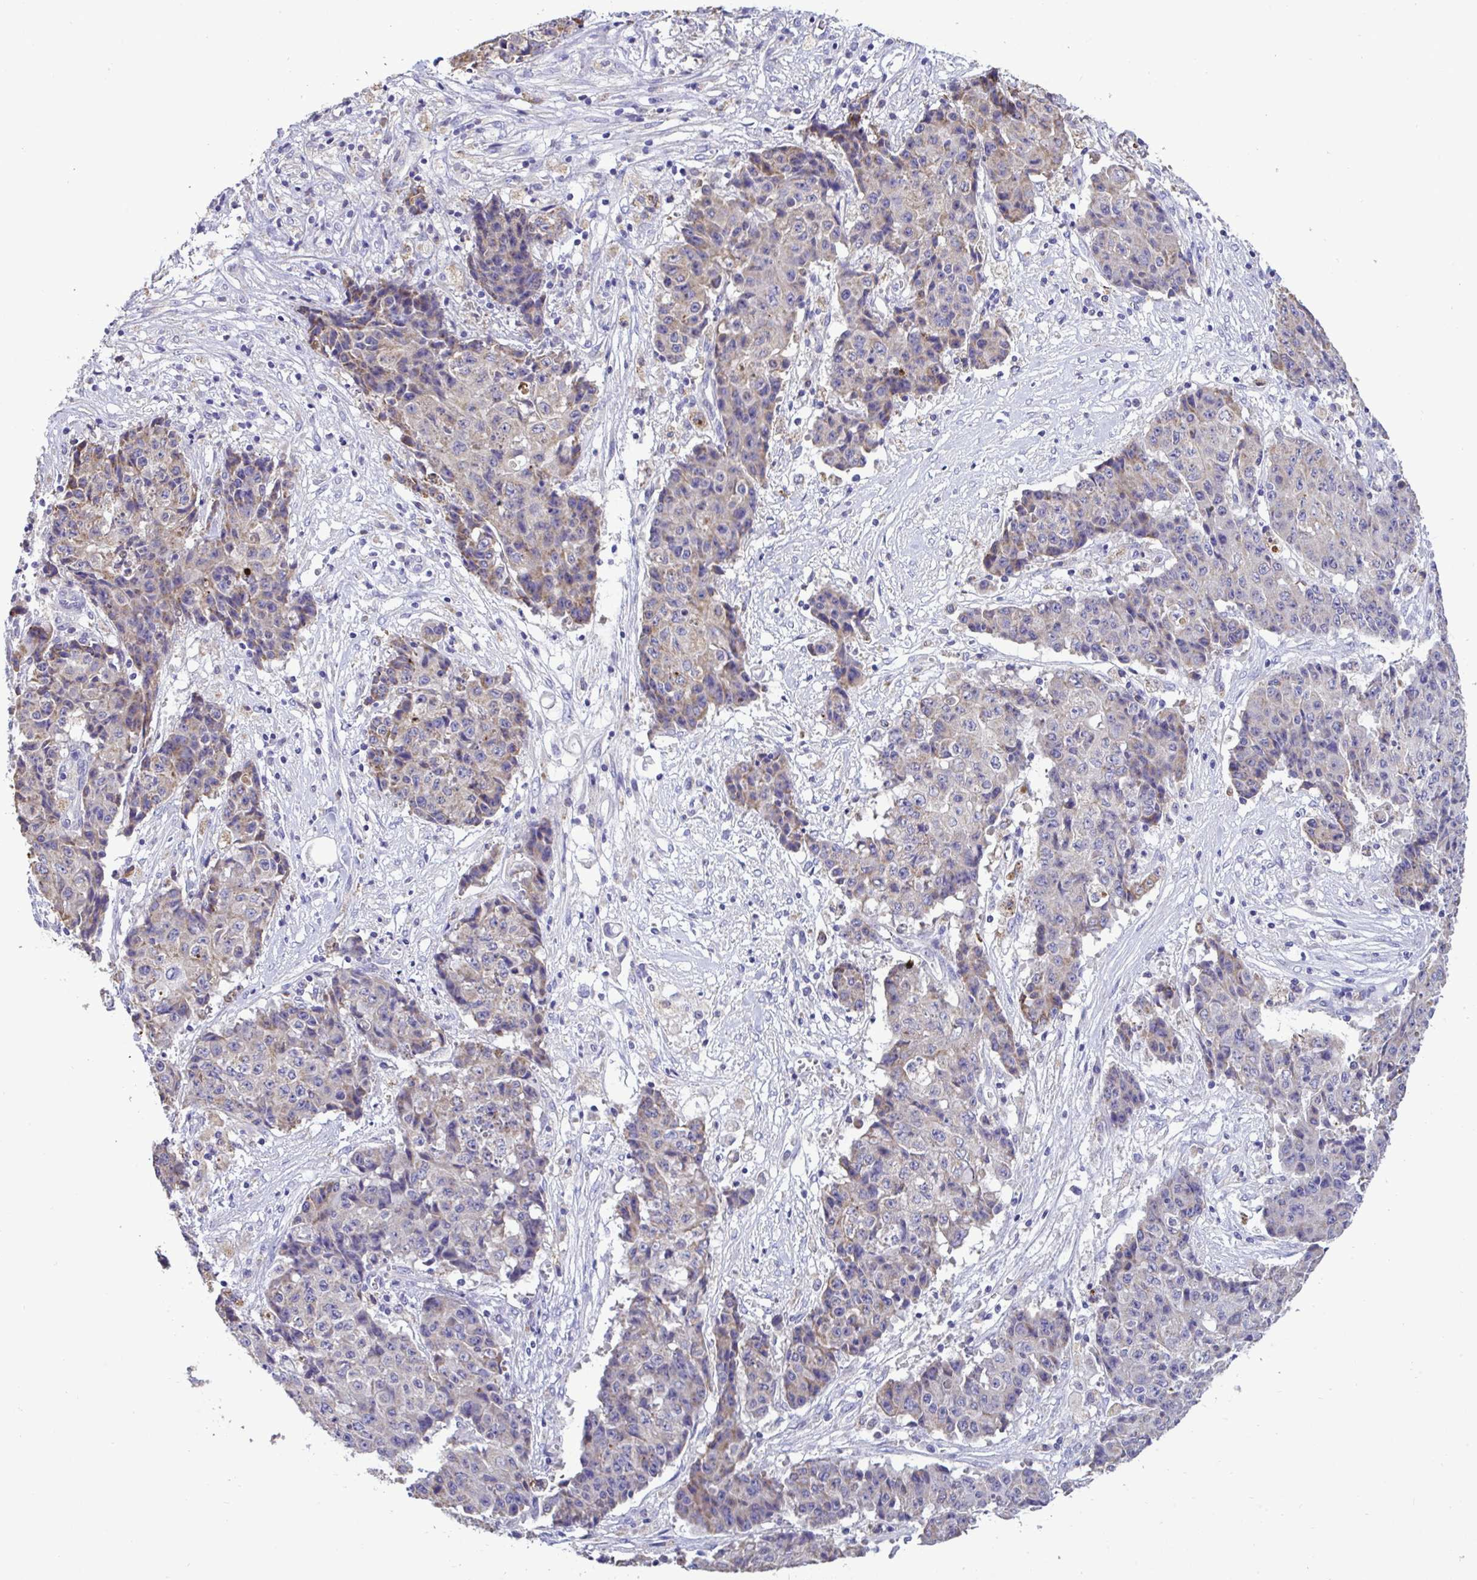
{"staining": {"intensity": "moderate", "quantity": "25%-75%", "location": "cytoplasmic/membranous"}, "tissue": "ovarian cancer", "cell_type": "Tumor cells", "image_type": "cancer", "snomed": [{"axis": "morphology", "description": "Carcinoma, endometroid"}, {"axis": "topography", "description": "Ovary"}], "caption": "There is medium levels of moderate cytoplasmic/membranous positivity in tumor cells of ovarian cancer (endometroid carcinoma), as demonstrated by immunohistochemical staining (brown color).", "gene": "ST8SIA2", "patient": {"sex": "female", "age": 42}}